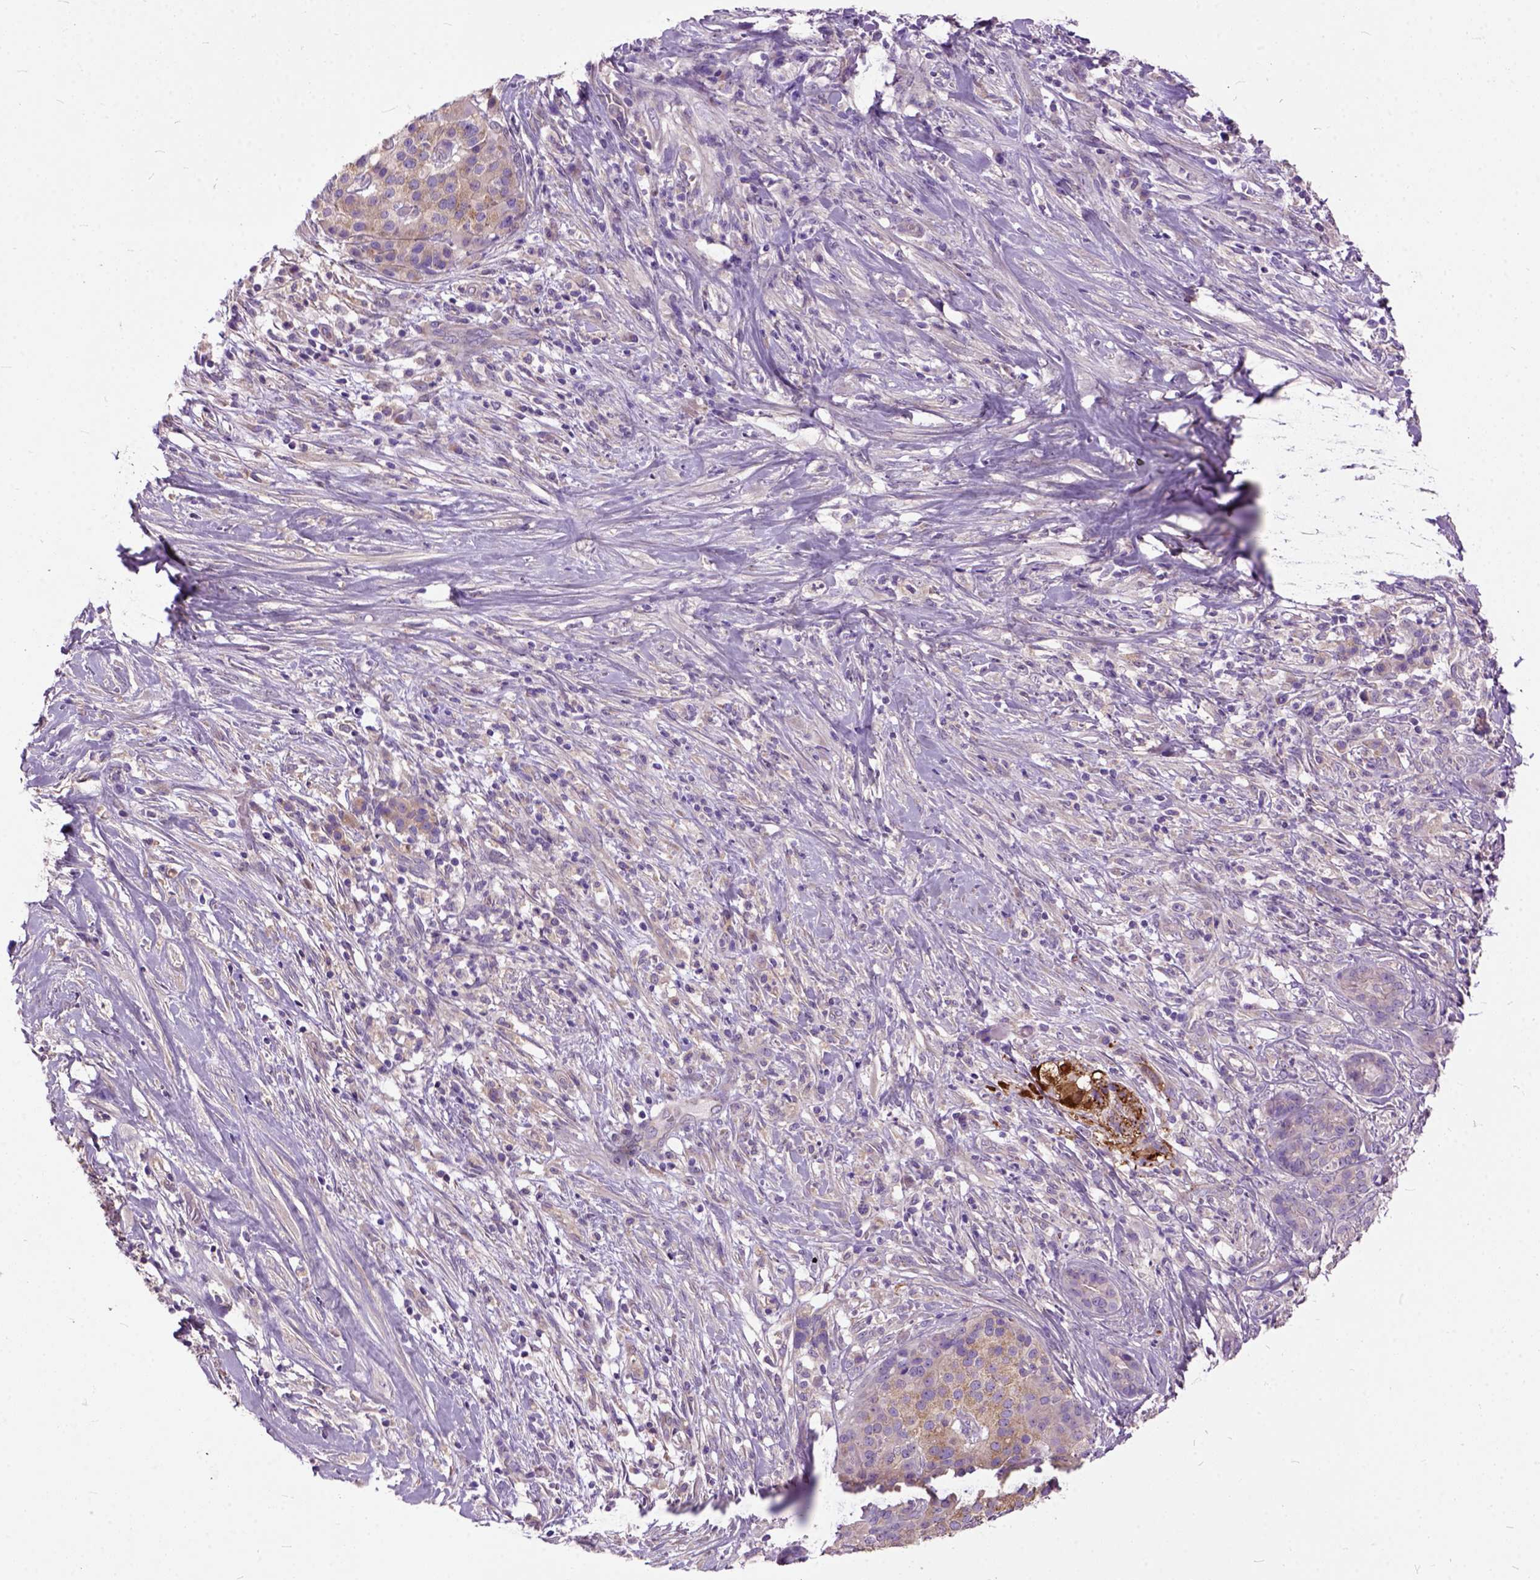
{"staining": {"intensity": "weak", "quantity": ">75%", "location": "cytoplasmic/membranous"}, "tissue": "pancreatic cancer", "cell_type": "Tumor cells", "image_type": "cancer", "snomed": [{"axis": "morphology", "description": "Normal tissue, NOS"}, {"axis": "morphology", "description": "Inflammation, NOS"}, {"axis": "morphology", "description": "Adenocarcinoma, NOS"}, {"axis": "topography", "description": "Pancreas"}], "caption": "Tumor cells exhibit low levels of weak cytoplasmic/membranous expression in about >75% of cells in pancreatic cancer (adenocarcinoma).", "gene": "MAPT", "patient": {"sex": "male", "age": 57}}